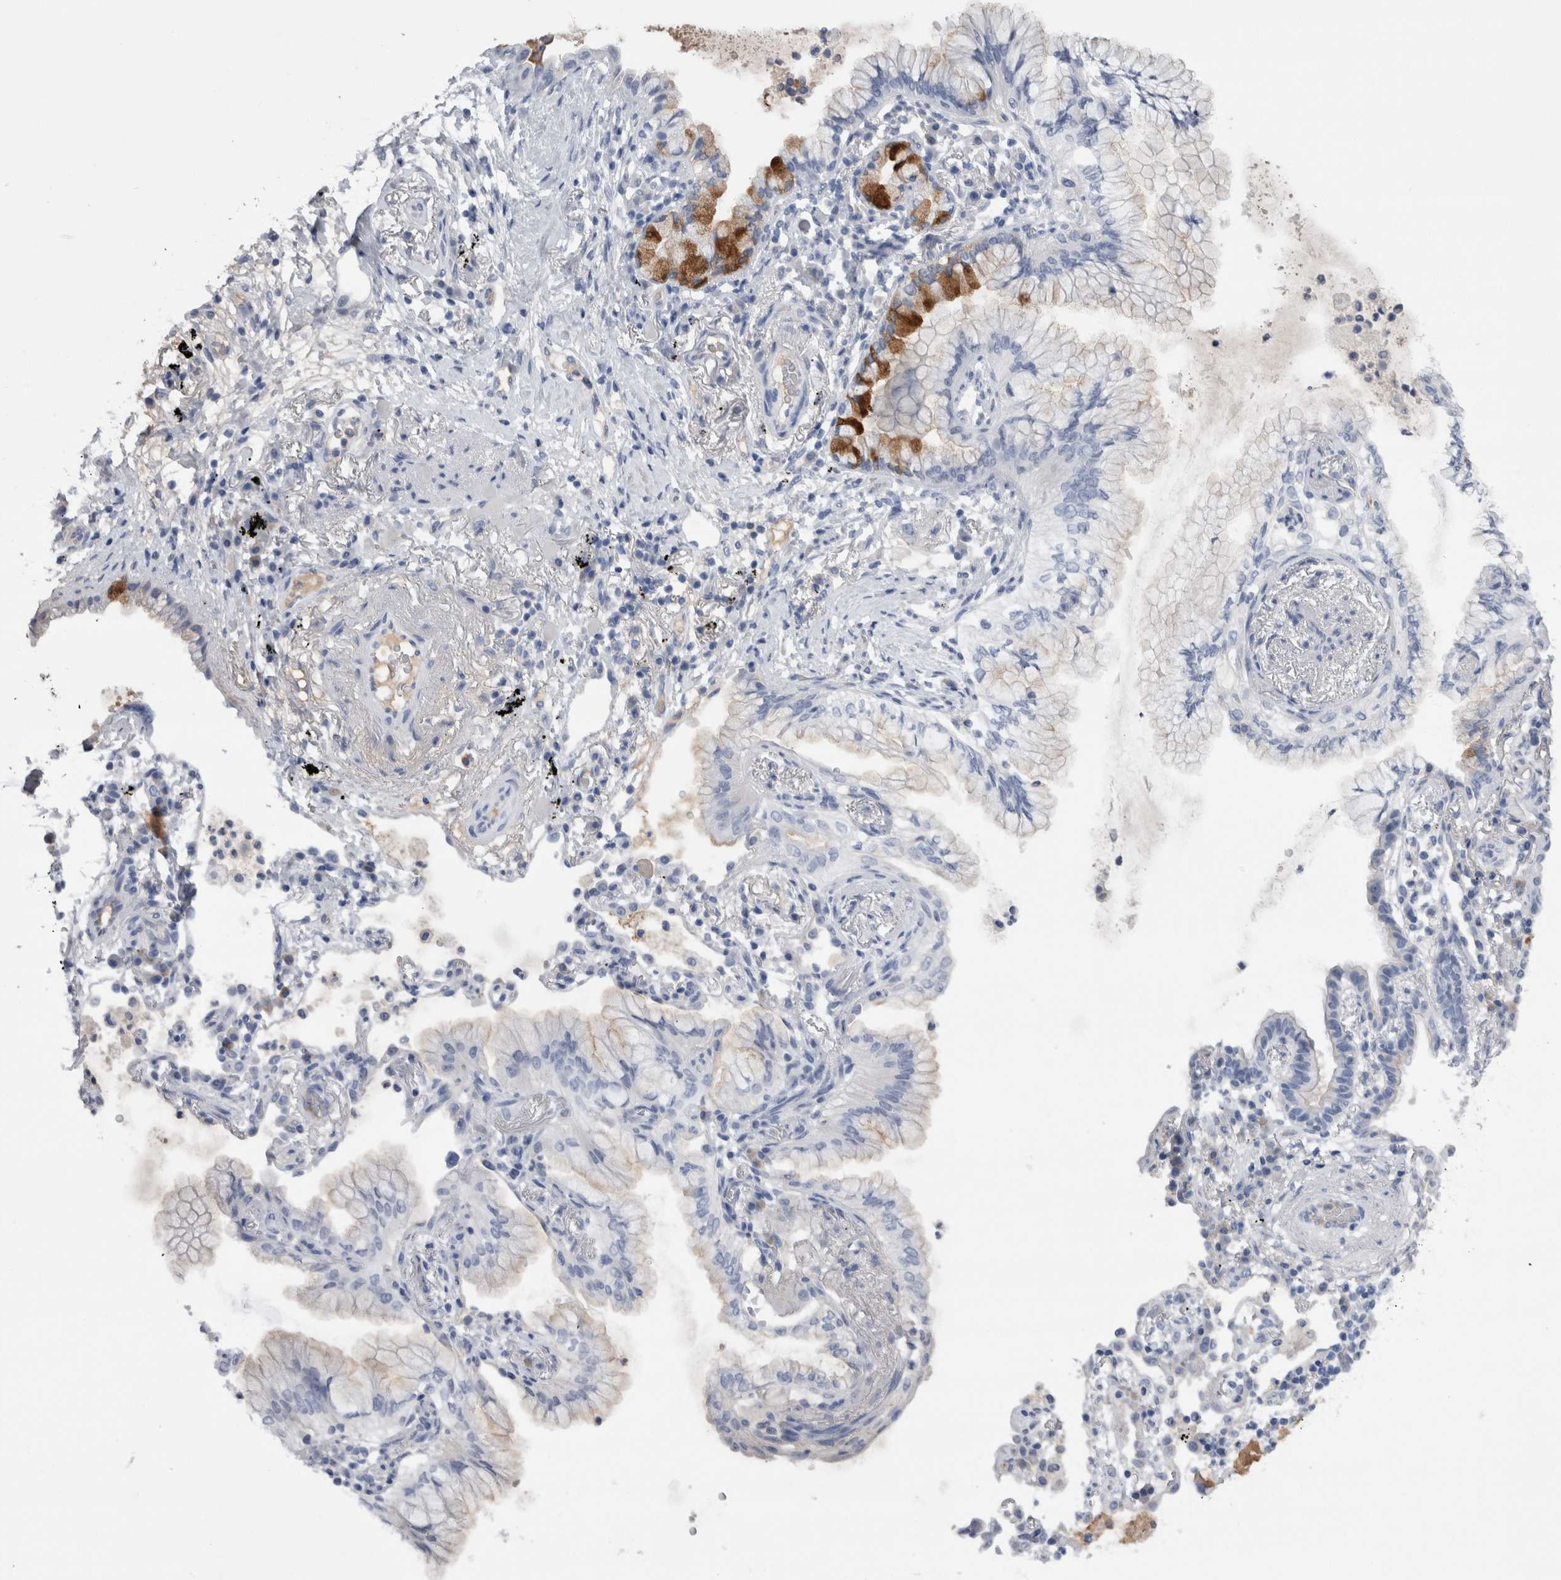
{"staining": {"intensity": "strong", "quantity": "<25%", "location": "cytoplasmic/membranous"}, "tissue": "lung cancer", "cell_type": "Tumor cells", "image_type": "cancer", "snomed": [{"axis": "morphology", "description": "Adenocarcinoma, NOS"}, {"axis": "topography", "description": "Lung"}], "caption": "Brown immunohistochemical staining in human lung adenocarcinoma reveals strong cytoplasmic/membranous positivity in approximately <25% of tumor cells.", "gene": "REG1A", "patient": {"sex": "female", "age": 70}}